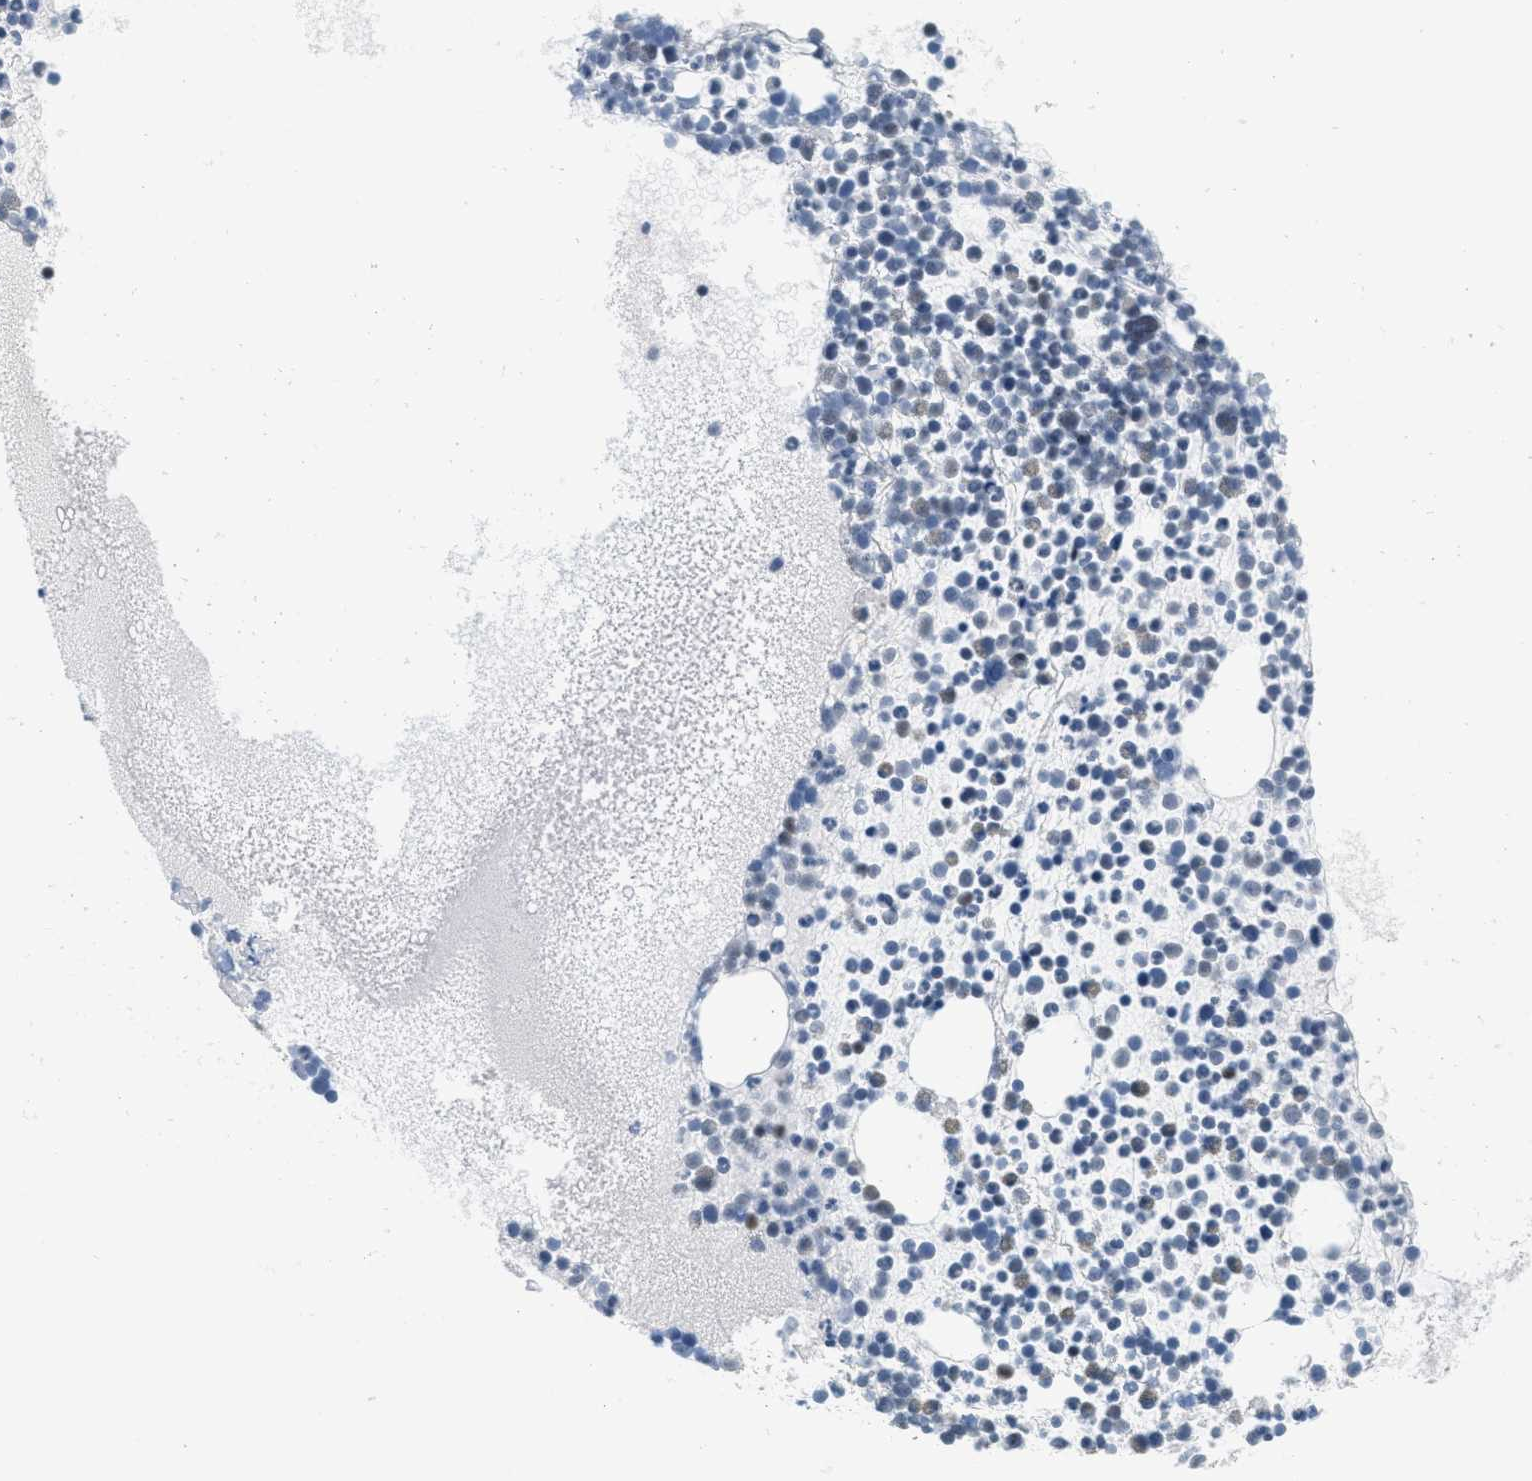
{"staining": {"intensity": "moderate", "quantity": "<25%", "location": "nuclear"}, "tissue": "bone marrow", "cell_type": "Hematopoietic cells", "image_type": "normal", "snomed": [{"axis": "morphology", "description": "Normal tissue, NOS"}, {"axis": "morphology", "description": "Inflammation, NOS"}, {"axis": "topography", "description": "Bone marrow"}], "caption": "DAB immunohistochemical staining of normal human bone marrow reveals moderate nuclear protein expression in approximately <25% of hematopoietic cells. (Stains: DAB in brown, nuclei in blue, Microscopy: brightfield microscopy at high magnification).", "gene": "ZDHHC23", "patient": {"sex": "male", "age": 58}}